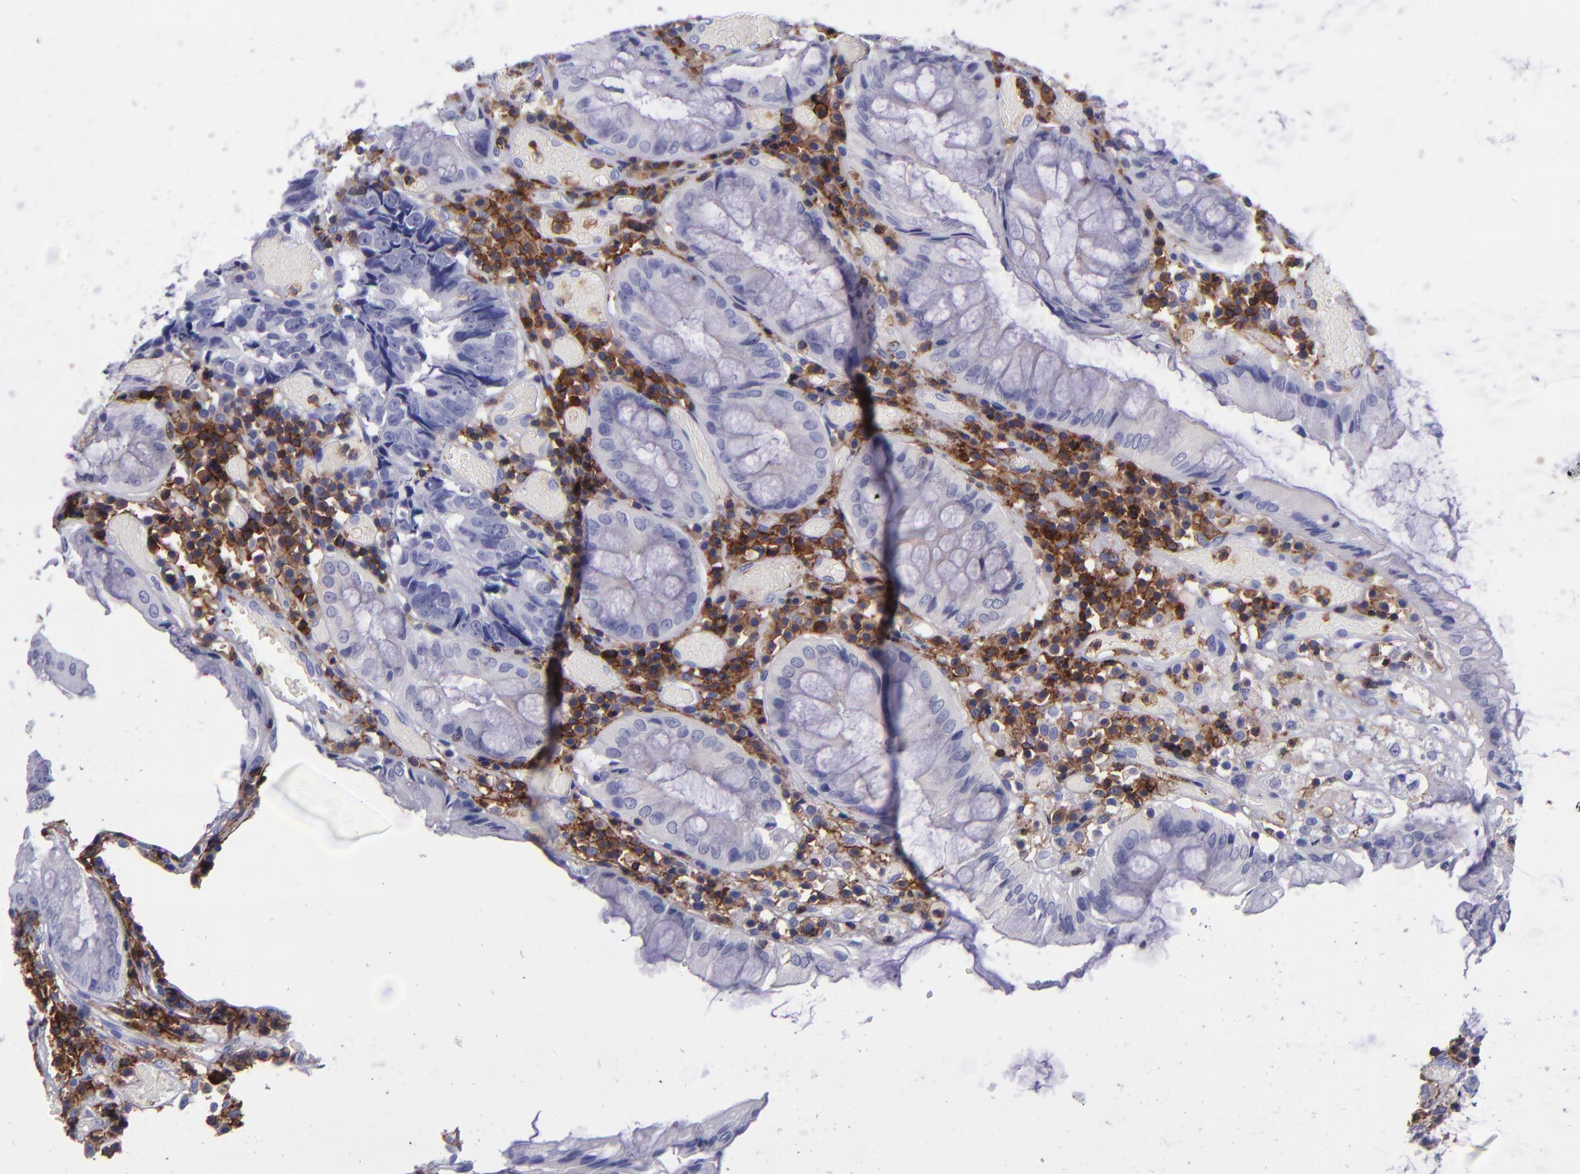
{"staining": {"intensity": "negative", "quantity": "none", "location": "none"}, "tissue": "colorectal cancer", "cell_type": "Tumor cells", "image_type": "cancer", "snomed": [{"axis": "morphology", "description": "Adenocarcinoma, NOS"}, {"axis": "topography", "description": "Rectum"}], "caption": "High magnification brightfield microscopy of adenocarcinoma (colorectal) stained with DAB (brown) and counterstained with hematoxylin (blue): tumor cells show no significant positivity. The staining was performed using DAB to visualize the protein expression in brown, while the nuclei were stained in blue with hematoxylin (Magnification: 20x).", "gene": "ICAM3", "patient": {"sex": "female", "age": 98}}